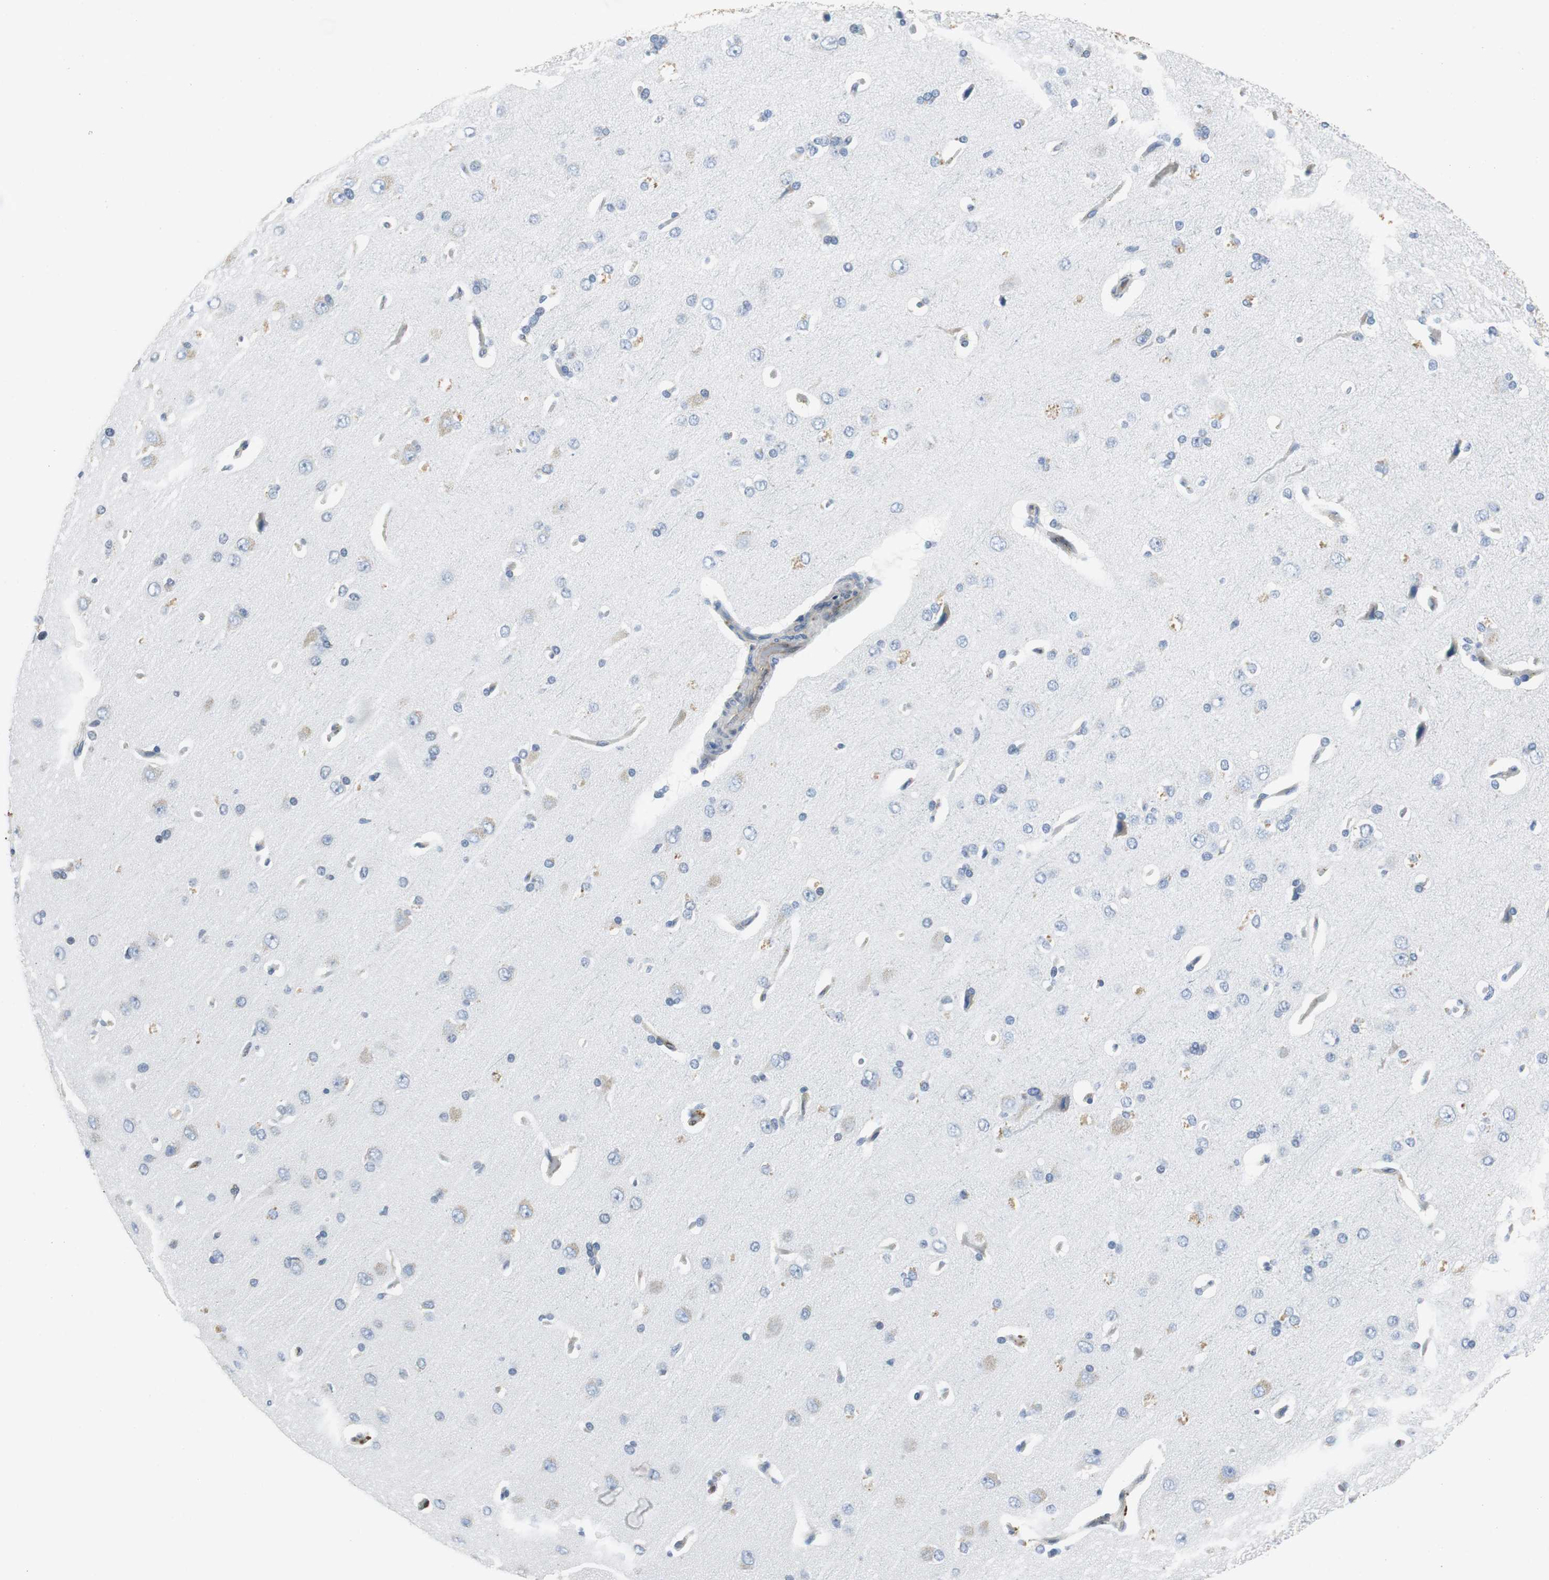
{"staining": {"intensity": "weak", "quantity": "25%-75%", "location": "cytoplasmic/membranous"}, "tissue": "cerebral cortex", "cell_type": "Endothelial cells", "image_type": "normal", "snomed": [{"axis": "morphology", "description": "Normal tissue, NOS"}, {"axis": "topography", "description": "Cerebral cortex"}], "caption": "An immunohistochemistry image of normal tissue is shown. Protein staining in brown shows weak cytoplasmic/membranous positivity in cerebral cortex within endothelial cells.", "gene": "ORM1", "patient": {"sex": "male", "age": 62}}